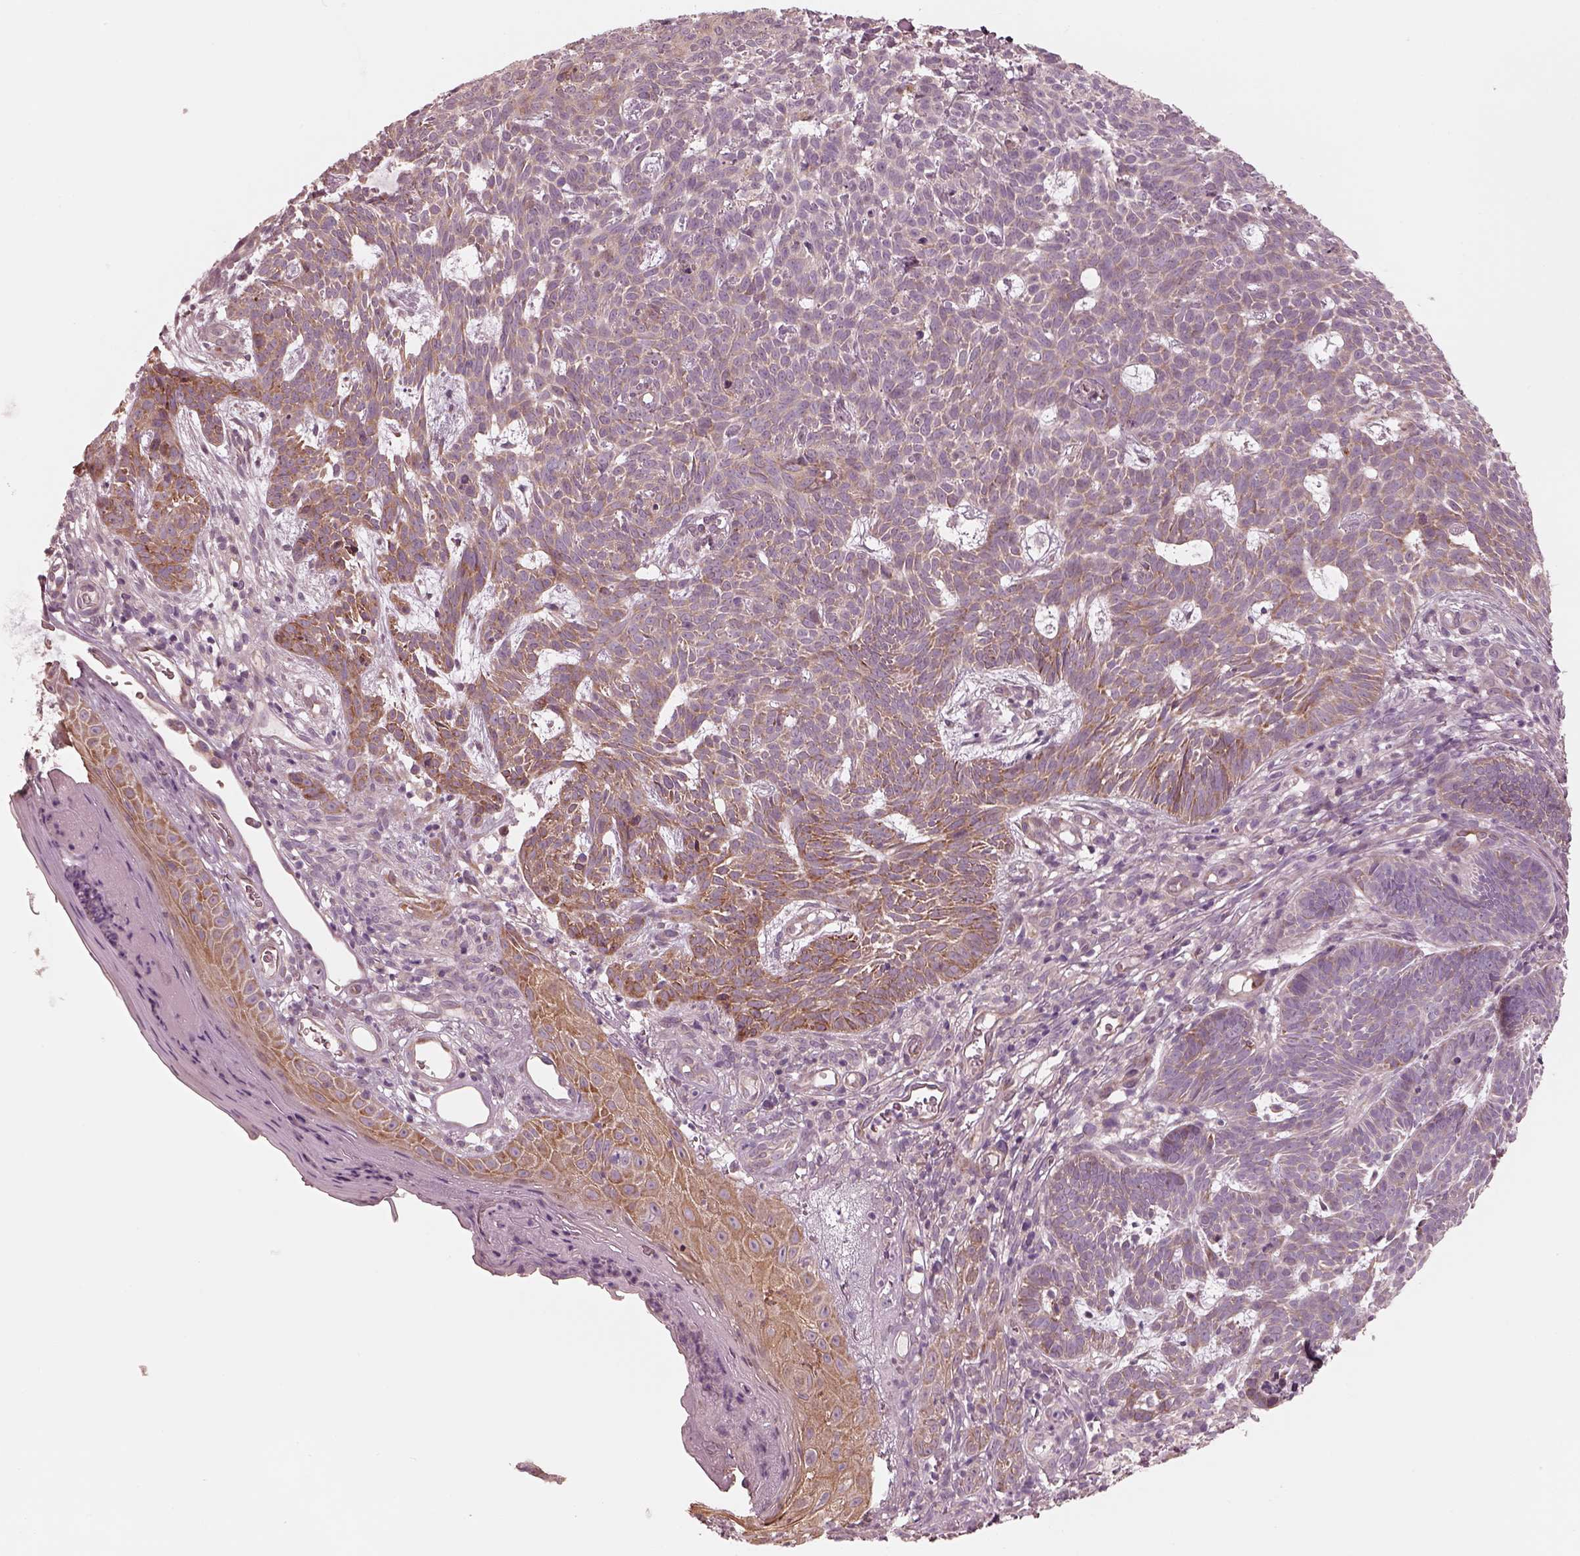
{"staining": {"intensity": "weak", "quantity": "<25%", "location": "cytoplasmic/membranous"}, "tissue": "skin cancer", "cell_type": "Tumor cells", "image_type": "cancer", "snomed": [{"axis": "morphology", "description": "Basal cell carcinoma"}, {"axis": "topography", "description": "Skin"}], "caption": "A photomicrograph of basal cell carcinoma (skin) stained for a protein exhibits no brown staining in tumor cells.", "gene": "RAB3C", "patient": {"sex": "male", "age": 59}}